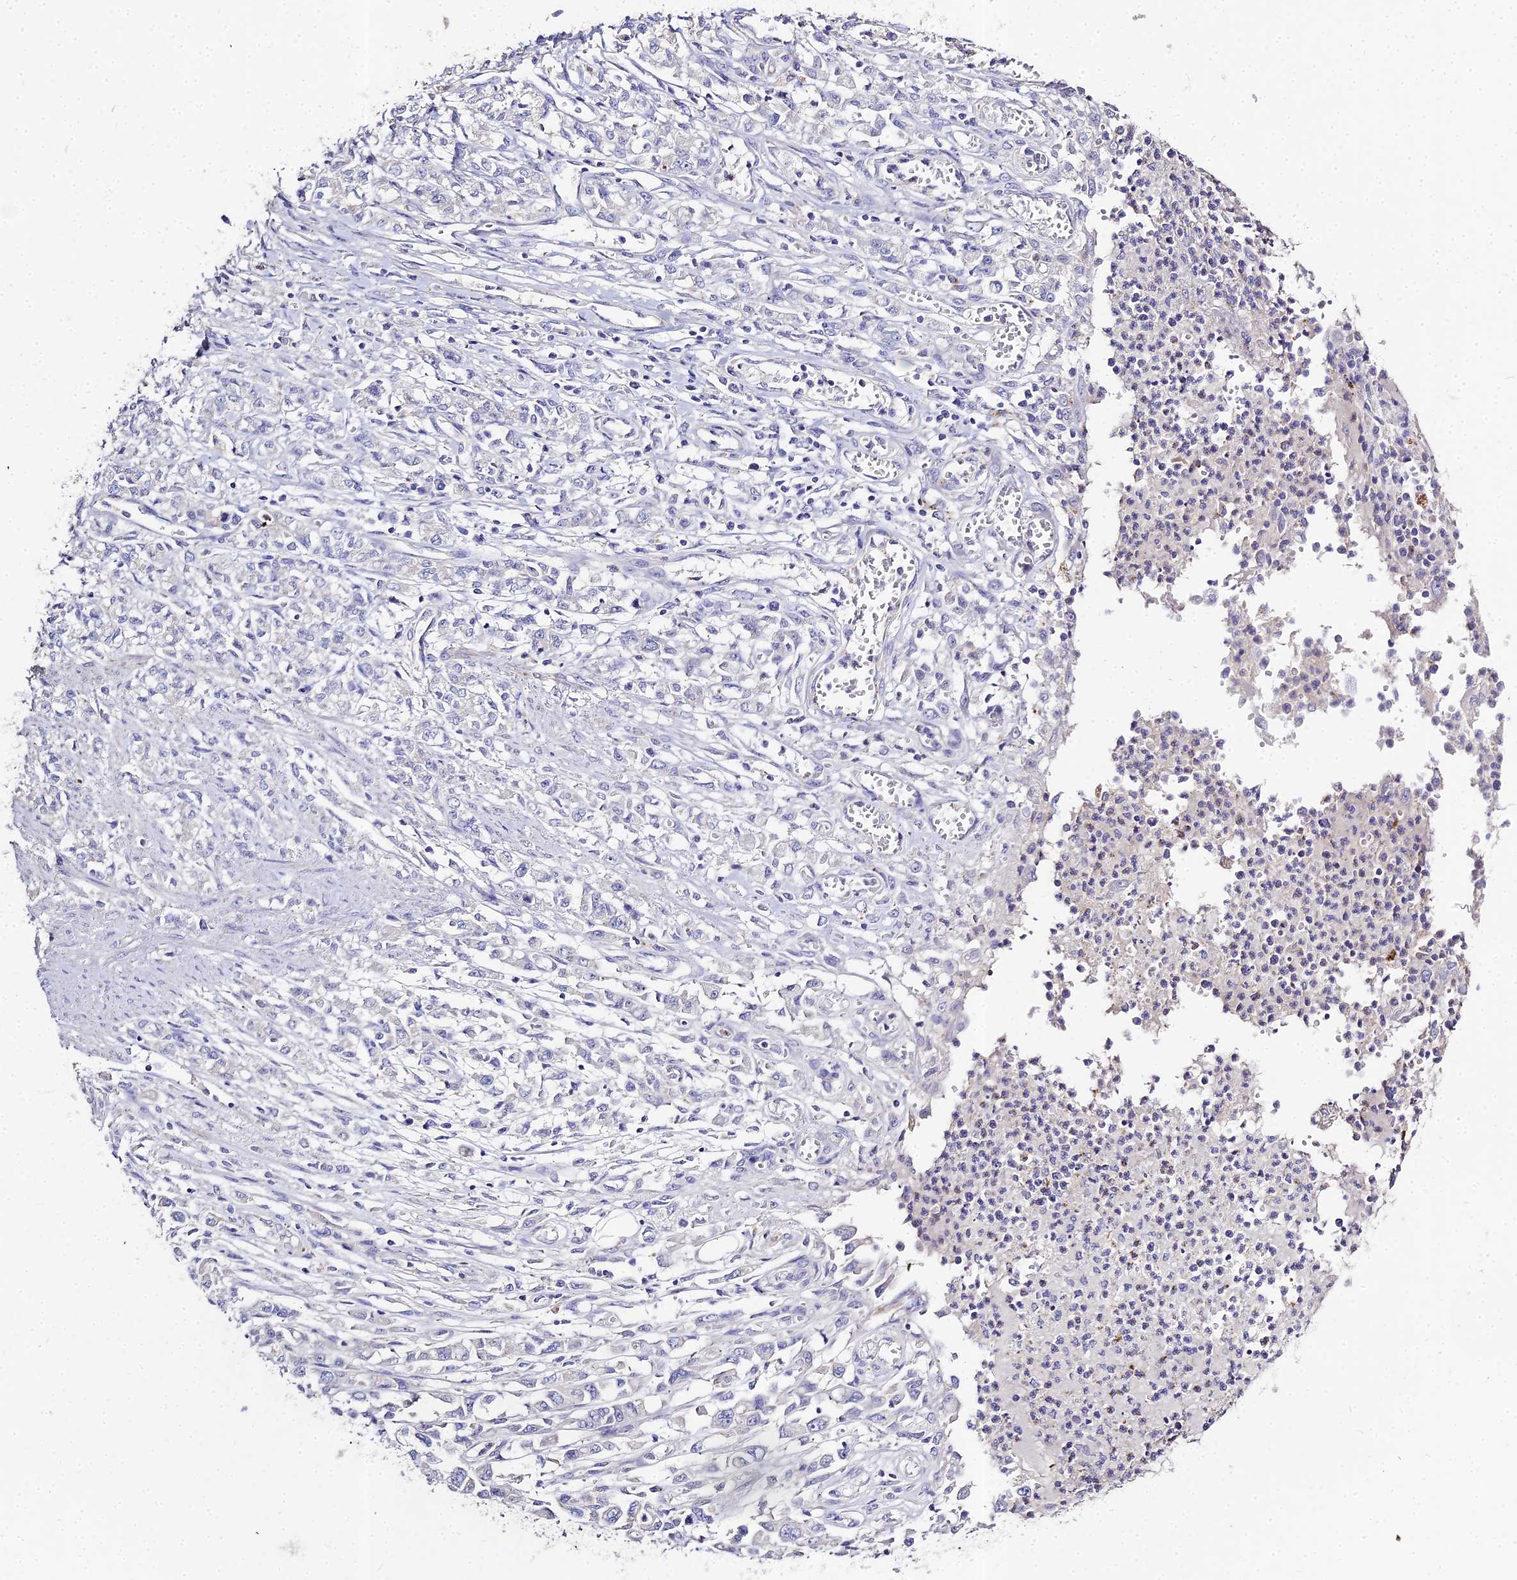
{"staining": {"intensity": "negative", "quantity": "none", "location": "none"}, "tissue": "stomach cancer", "cell_type": "Tumor cells", "image_type": "cancer", "snomed": [{"axis": "morphology", "description": "Adenocarcinoma, NOS"}, {"axis": "topography", "description": "Stomach"}], "caption": "An immunohistochemistry image of stomach adenocarcinoma is shown. There is no staining in tumor cells of stomach adenocarcinoma.", "gene": "GLYAT", "patient": {"sex": "female", "age": 76}}